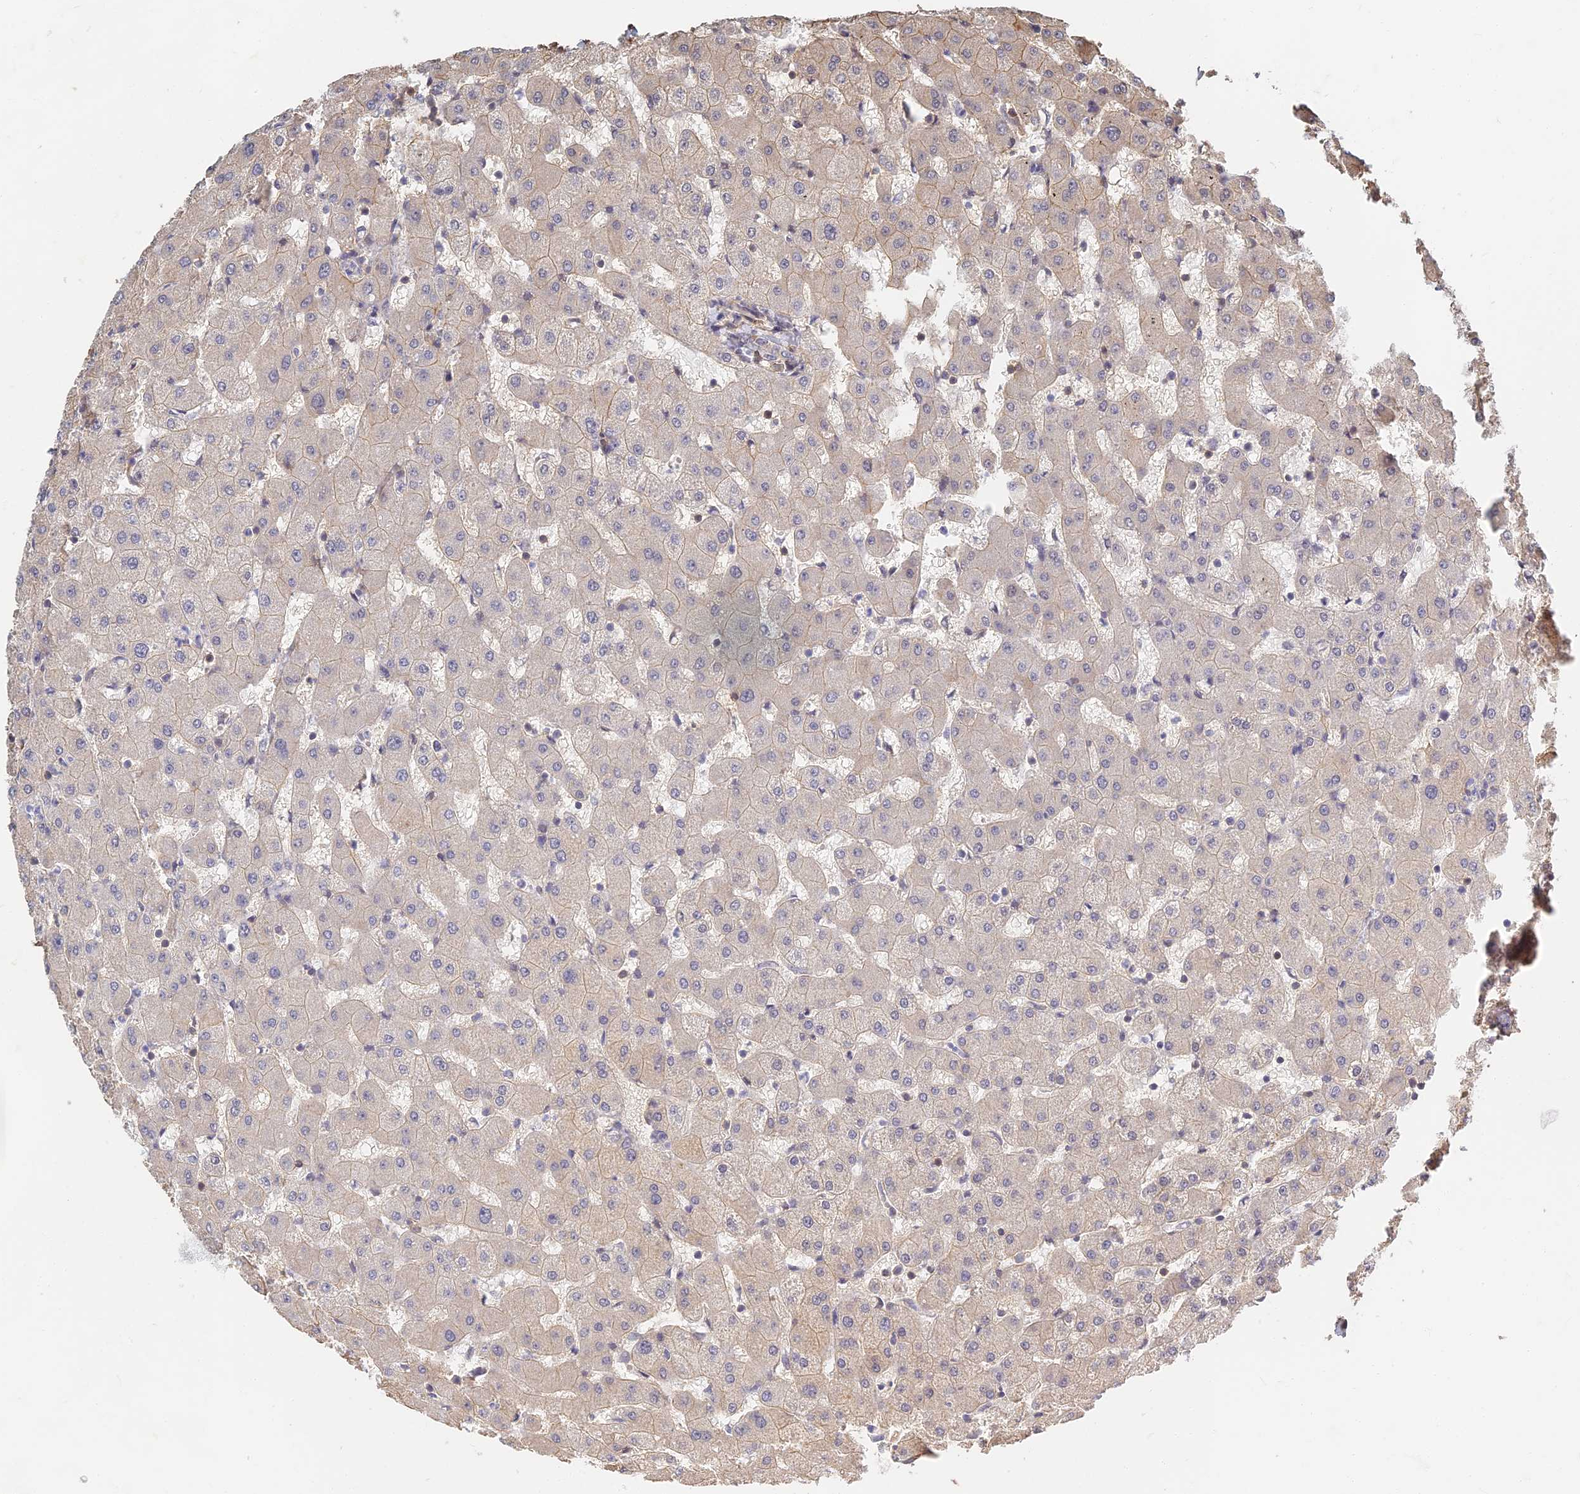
{"staining": {"intensity": "moderate", "quantity": ">75%", "location": "cytoplasmic/membranous"}, "tissue": "liver", "cell_type": "Cholangiocytes", "image_type": "normal", "snomed": [{"axis": "morphology", "description": "Normal tissue, NOS"}, {"axis": "topography", "description": "Liver"}], "caption": "DAB (3,3'-diaminobenzidine) immunohistochemical staining of benign liver reveals moderate cytoplasmic/membranous protein expression in approximately >75% of cholangiocytes.", "gene": "LRRN3", "patient": {"sex": "female", "age": 63}}